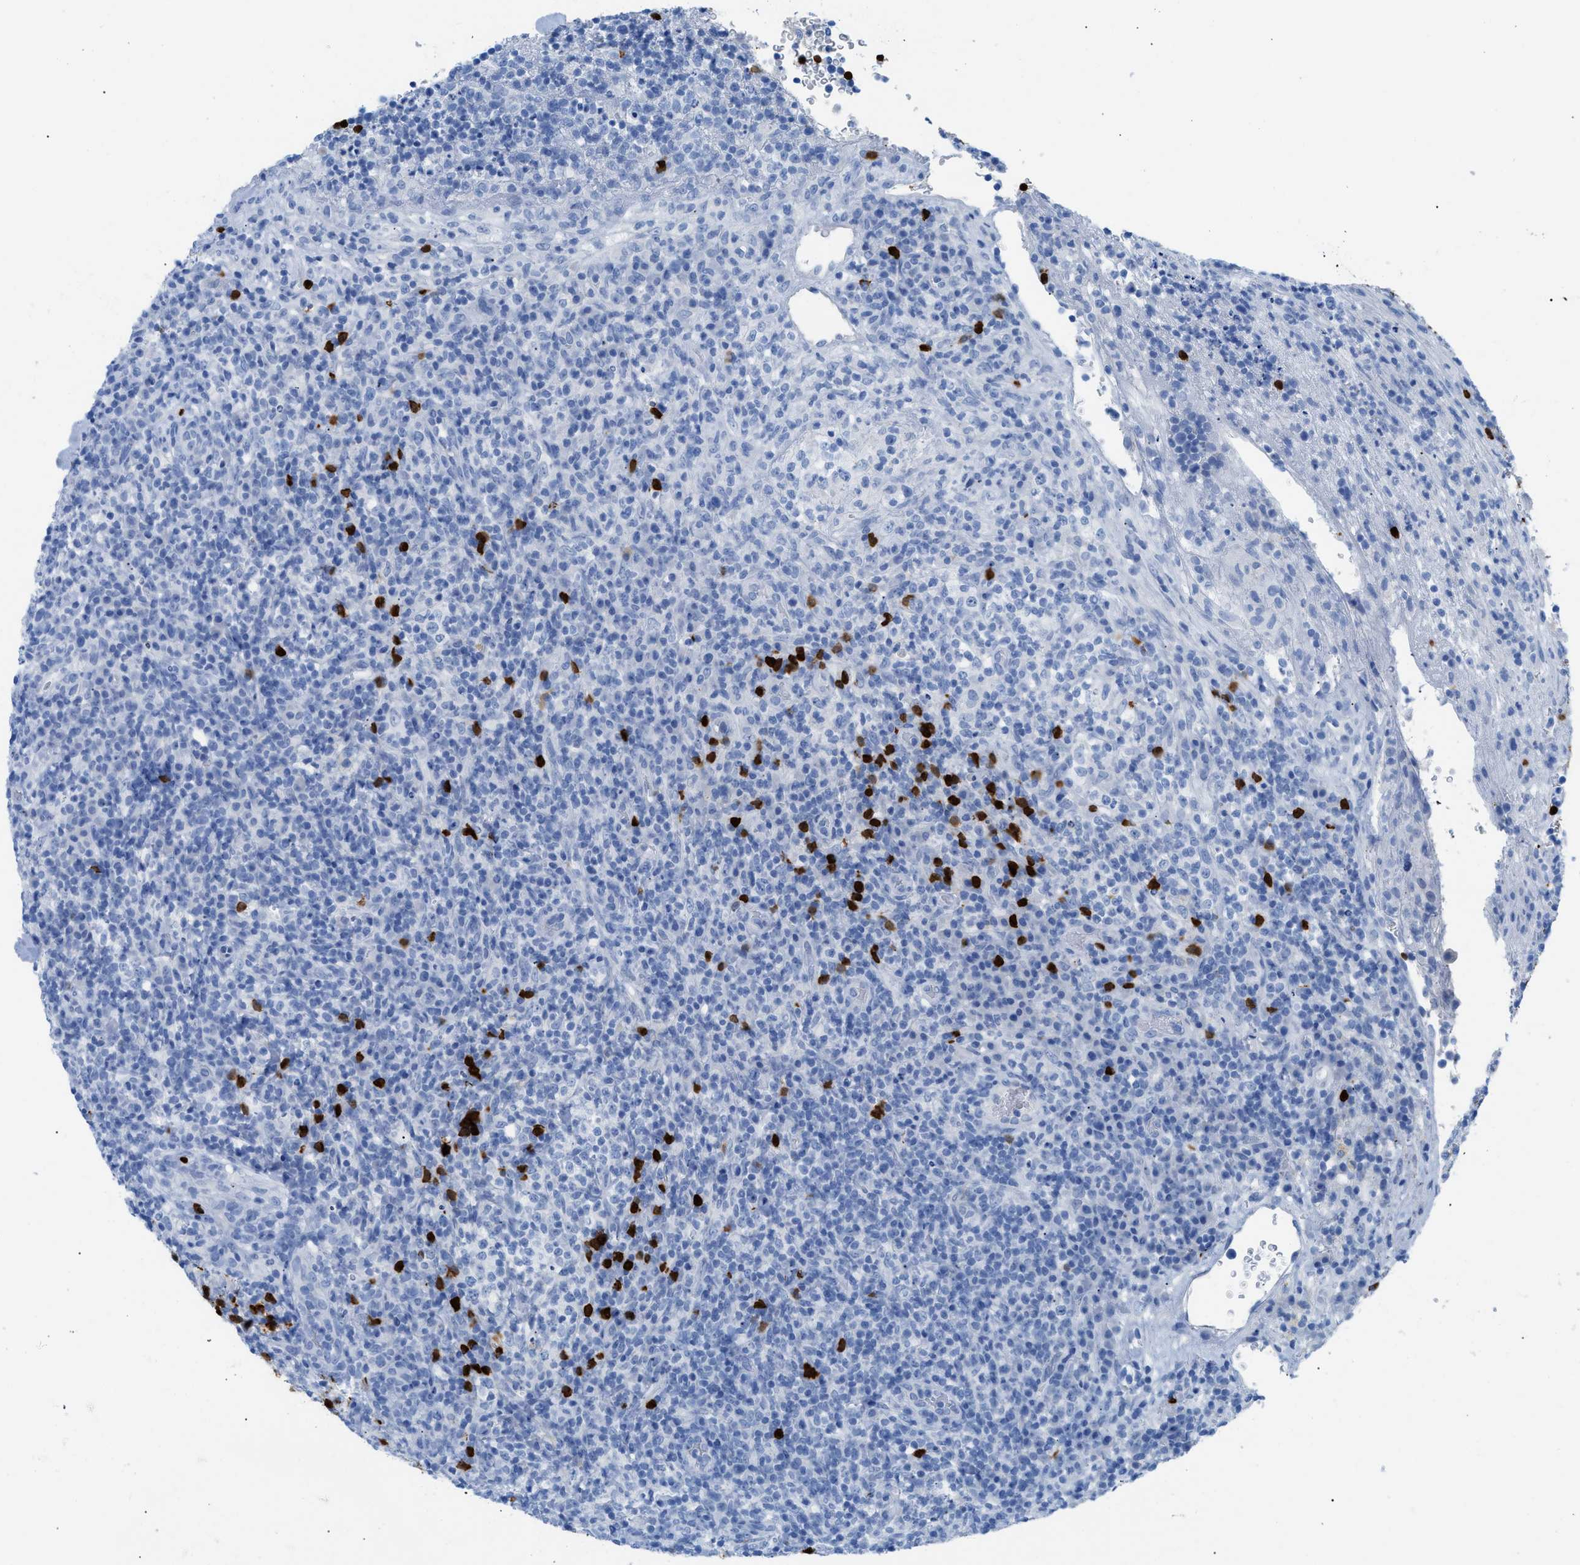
{"staining": {"intensity": "negative", "quantity": "none", "location": "none"}, "tissue": "lymphoma", "cell_type": "Tumor cells", "image_type": "cancer", "snomed": [{"axis": "morphology", "description": "Malignant lymphoma, non-Hodgkin's type, High grade"}, {"axis": "topography", "description": "Lymph node"}], "caption": "Immunohistochemistry (IHC) image of neoplastic tissue: human lymphoma stained with DAB (3,3'-diaminobenzidine) displays no significant protein expression in tumor cells. The staining is performed using DAB brown chromogen with nuclei counter-stained in using hematoxylin.", "gene": "TCL1A", "patient": {"sex": "female", "age": 76}}